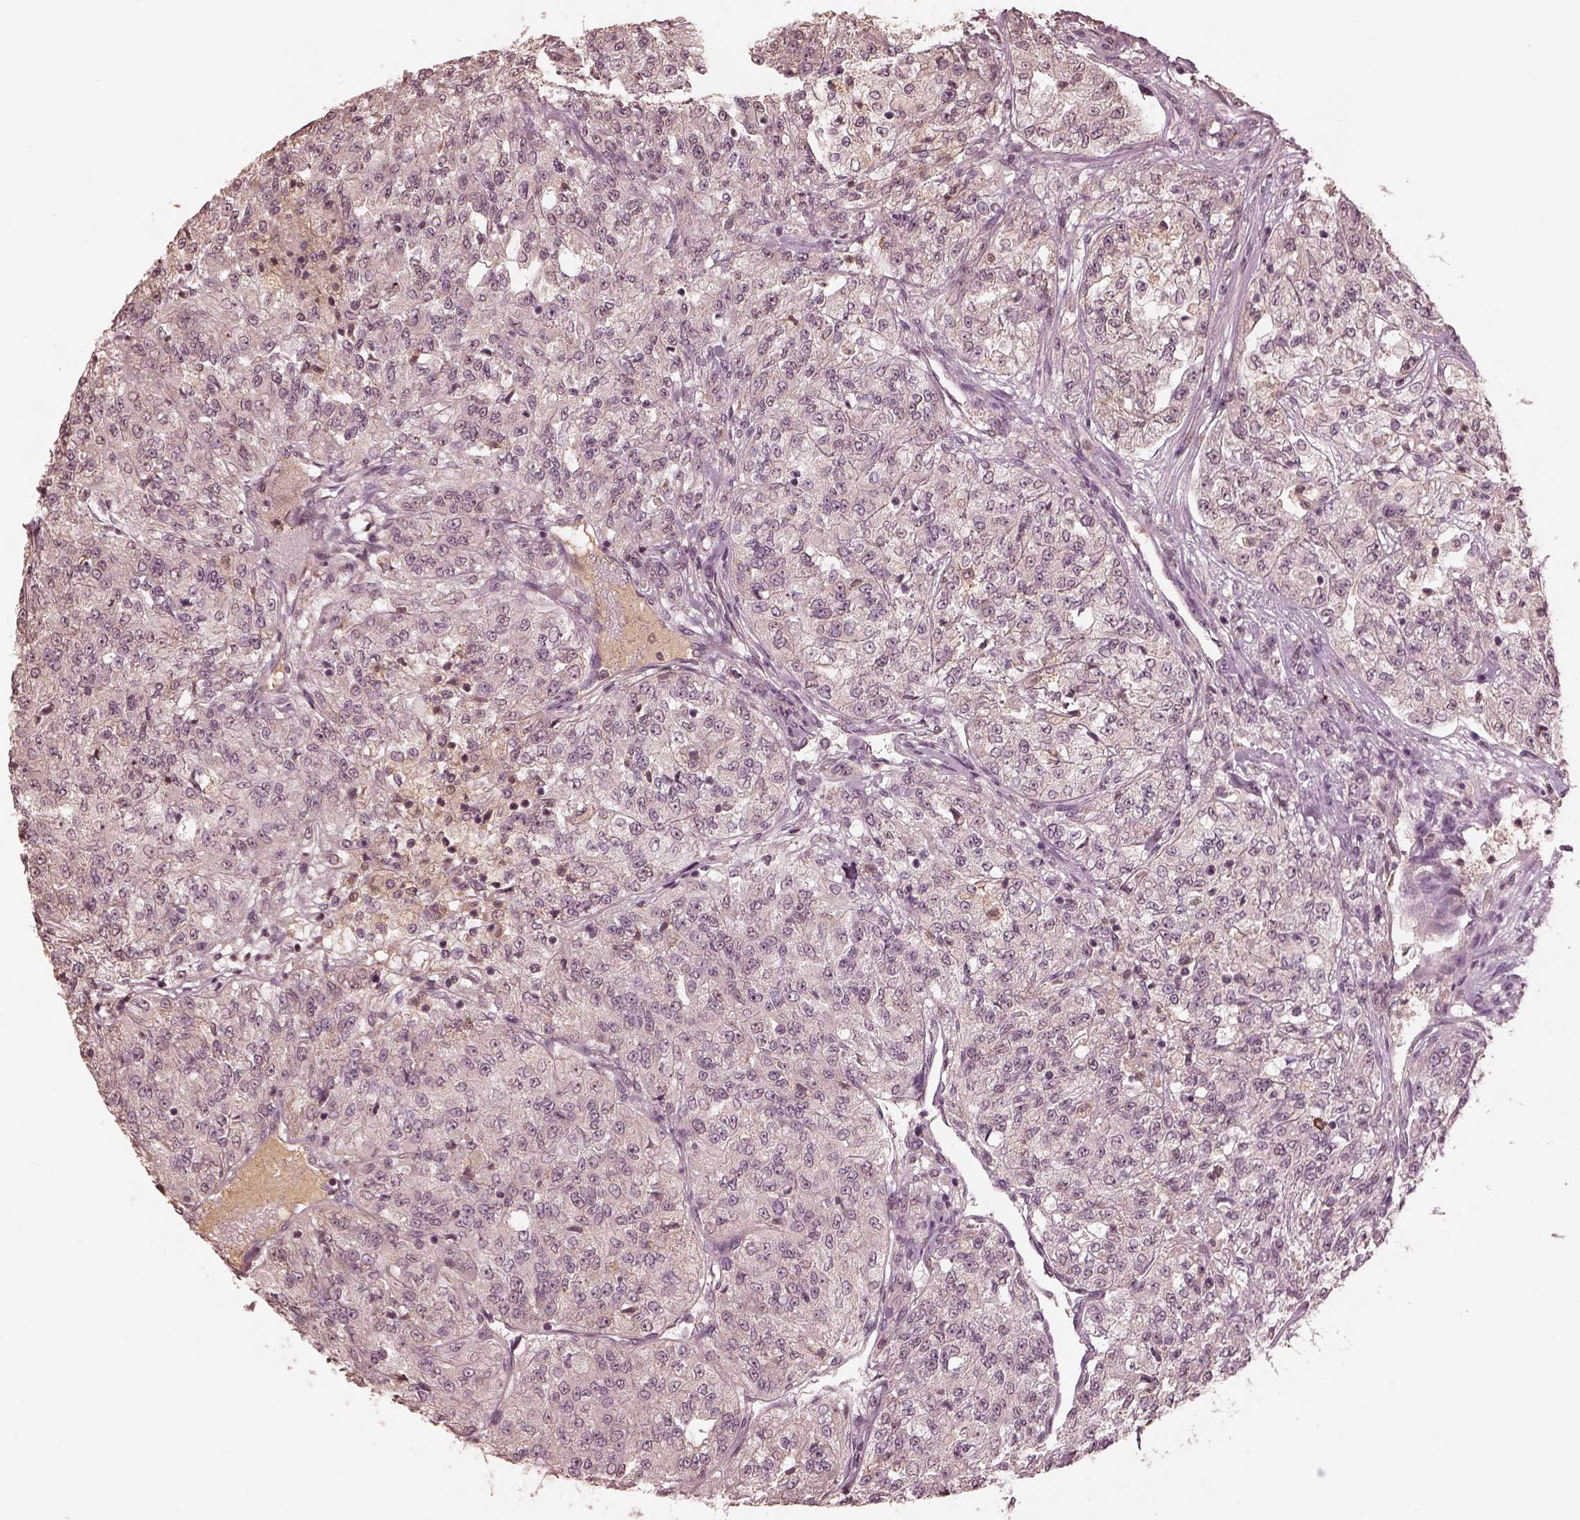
{"staining": {"intensity": "negative", "quantity": "none", "location": "none"}, "tissue": "renal cancer", "cell_type": "Tumor cells", "image_type": "cancer", "snomed": [{"axis": "morphology", "description": "Adenocarcinoma, NOS"}, {"axis": "topography", "description": "Kidney"}], "caption": "IHC micrograph of human renal cancer (adenocarcinoma) stained for a protein (brown), which shows no staining in tumor cells.", "gene": "CALR3", "patient": {"sex": "female", "age": 63}}